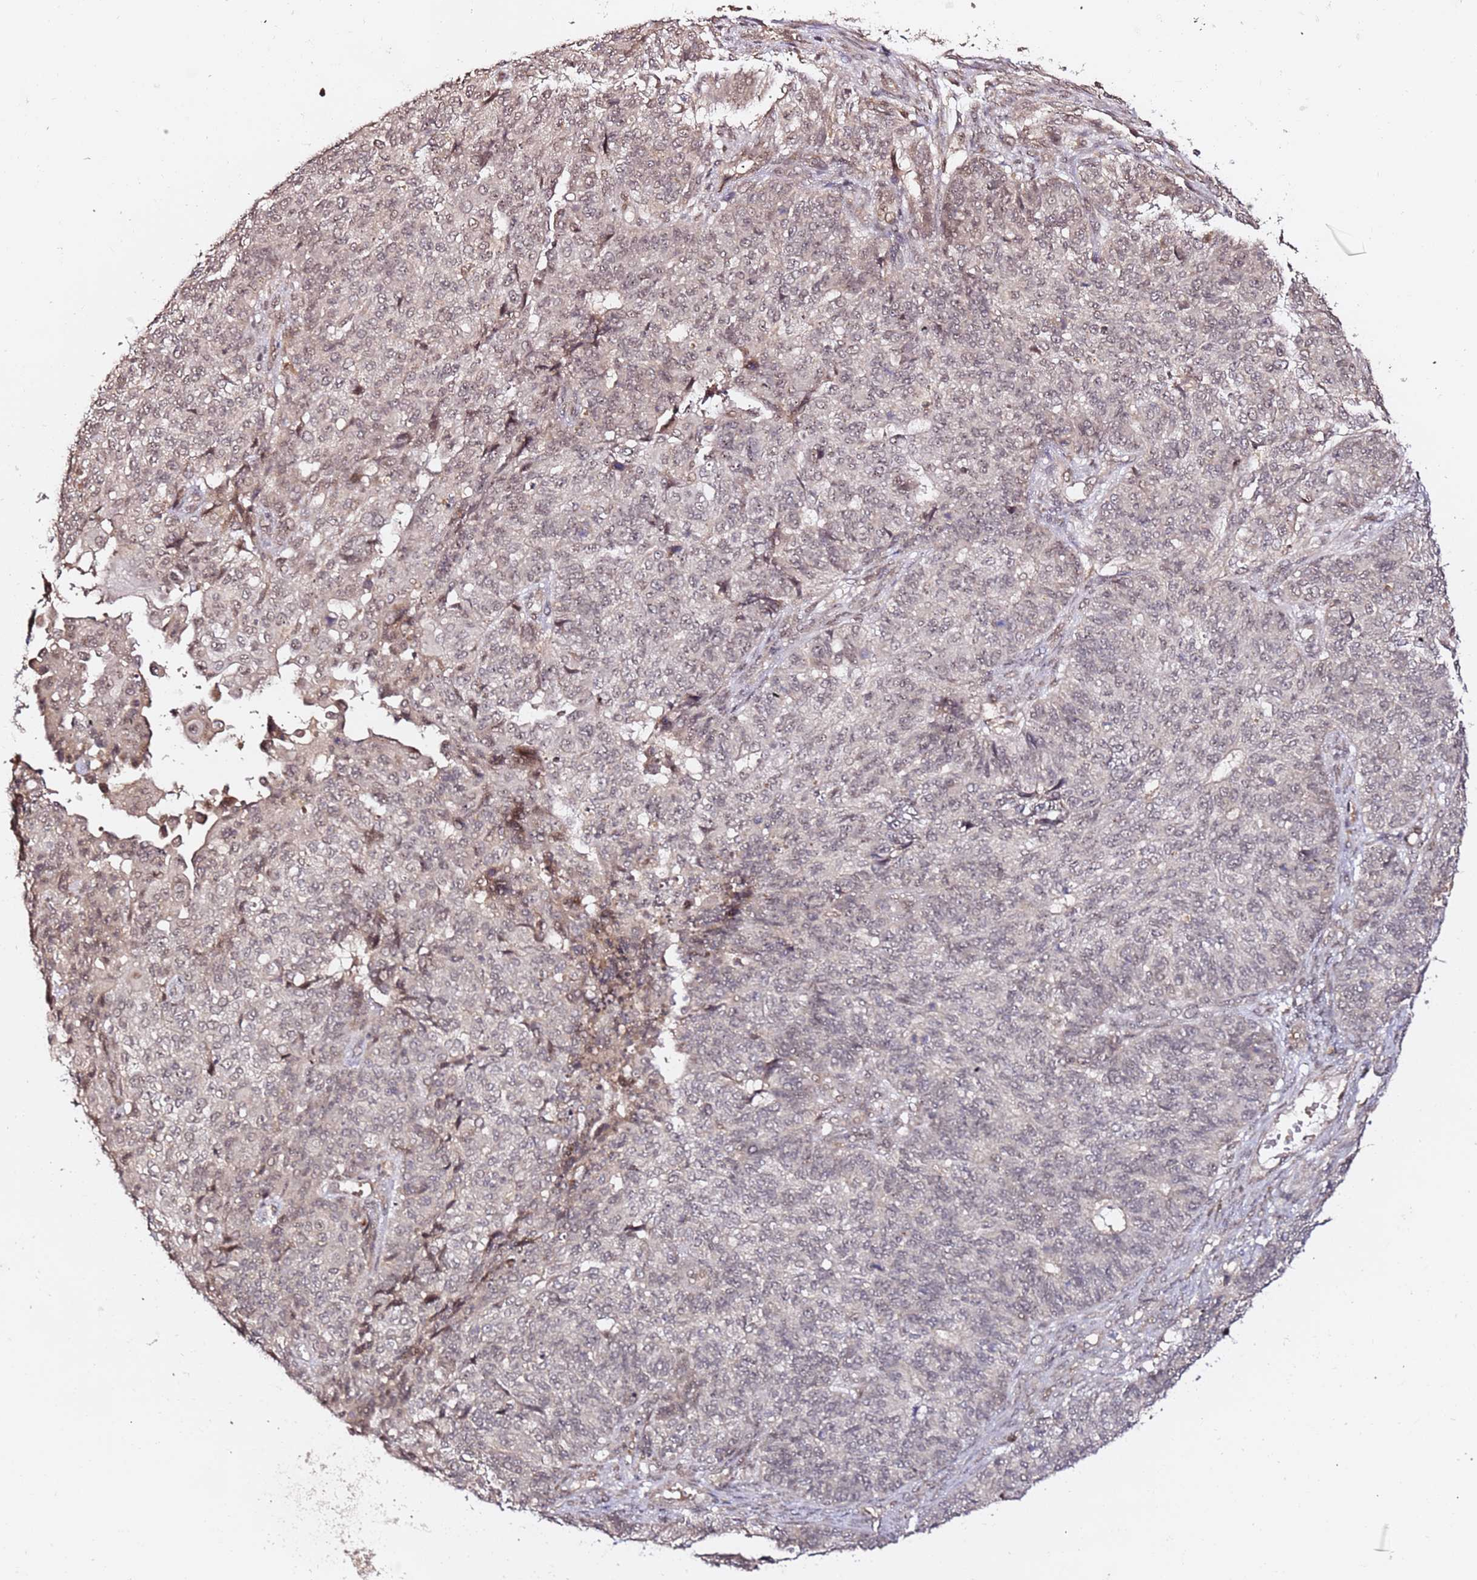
{"staining": {"intensity": "weak", "quantity": "25%-75%", "location": "nuclear"}, "tissue": "endometrial cancer", "cell_type": "Tumor cells", "image_type": "cancer", "snomed": [{"axis": "morphology", "description": "Adenocarcinoma, NOS"}, {"axis": "topography", "description": "Endometrium"}], "caption": "DAB immunohistochemical staining of endometrial cancer (adenocarcinoma) exhibits weak nuclear protein positivity in approximately 25%-75% of tumor cells. (brown staining indicates protein expression, while blue staining denotes nuclei).", "gene": "OR5V1", "patient": {"sex": "female", "age": 32}}